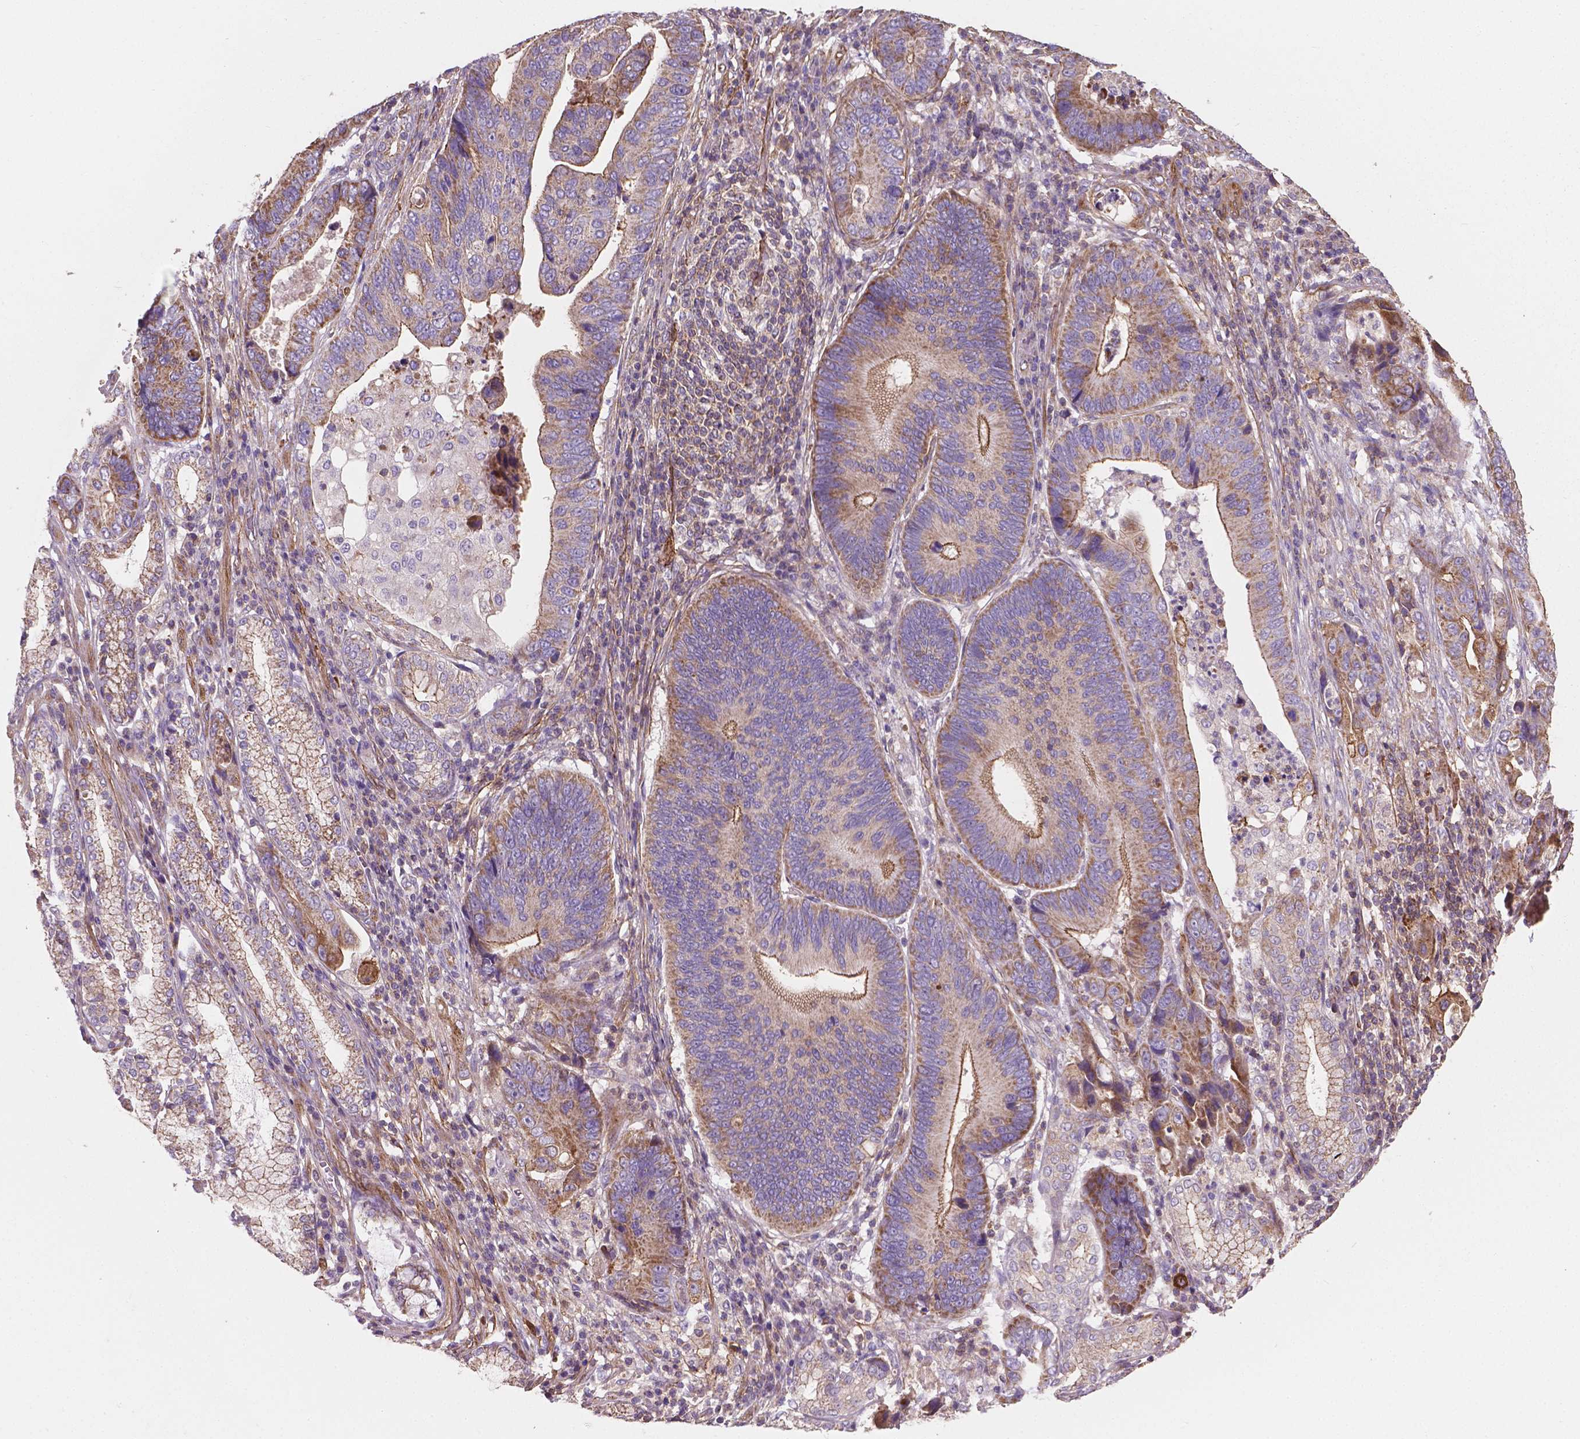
{"staining": {"intensity": "moderate", "quantity": "25%-75%", "location": "cytoplasmic/membranous"}, "tissue": "stomach cancer", "cell_type": "Tumor cells", "image_type": "cancer", "snomed": [{"axis": "morphology", "description": "Adenocarcinoma, NOS"}, {"axis": "topography", "description": "Stomach"}], "caption": "Immunohistochemical staining of stomach cancer (adenocarcinoma) demonstrates moderate cytoplasmic/membranous protein expression in about 25%-75% of tumor cells.", "gene": "TCAF1", "patient": {"sex": "male", "age": 84}}